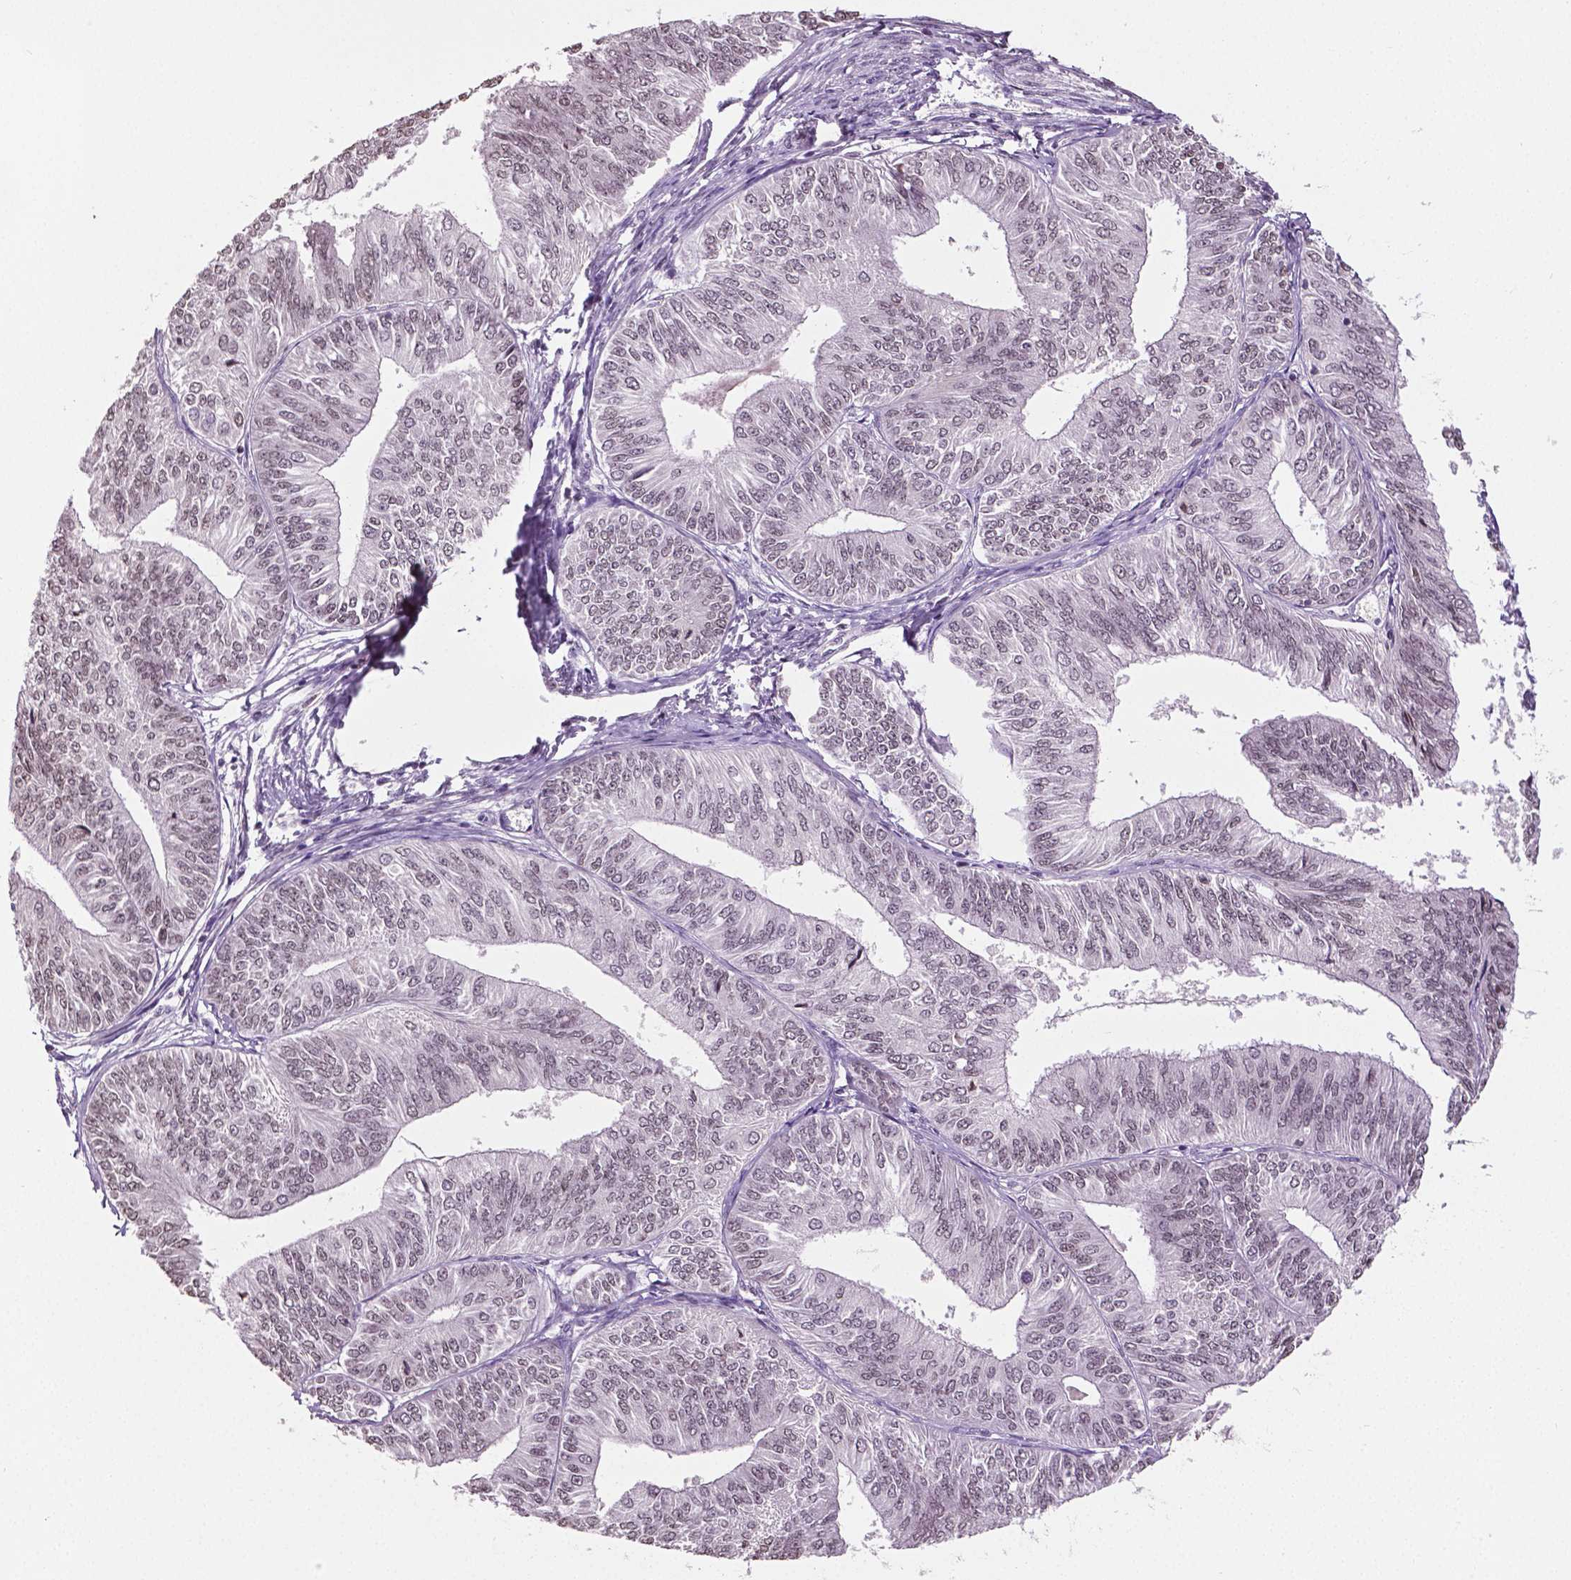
{"staining": {"intensity": "weak", "quantity": "25%-75%", "location": "nuclear"}, "tissue": "endometrial cancer", "cell_type": "Tumor cells", "image_type": "cancer", "snomed": [{"axis": "morphology", "description": "Adenocarcinoma, NOS"}, {"axis": "topography", "description": "Endometrium"}], "caption": "This is a micrograph of immunohistochemistry (IHC) staining of endometrial cancer, which shows weak positivity in the nuclear of tumor cells.", "gene": "DLX5", "patient": {"sex": "female", "age": 58}}